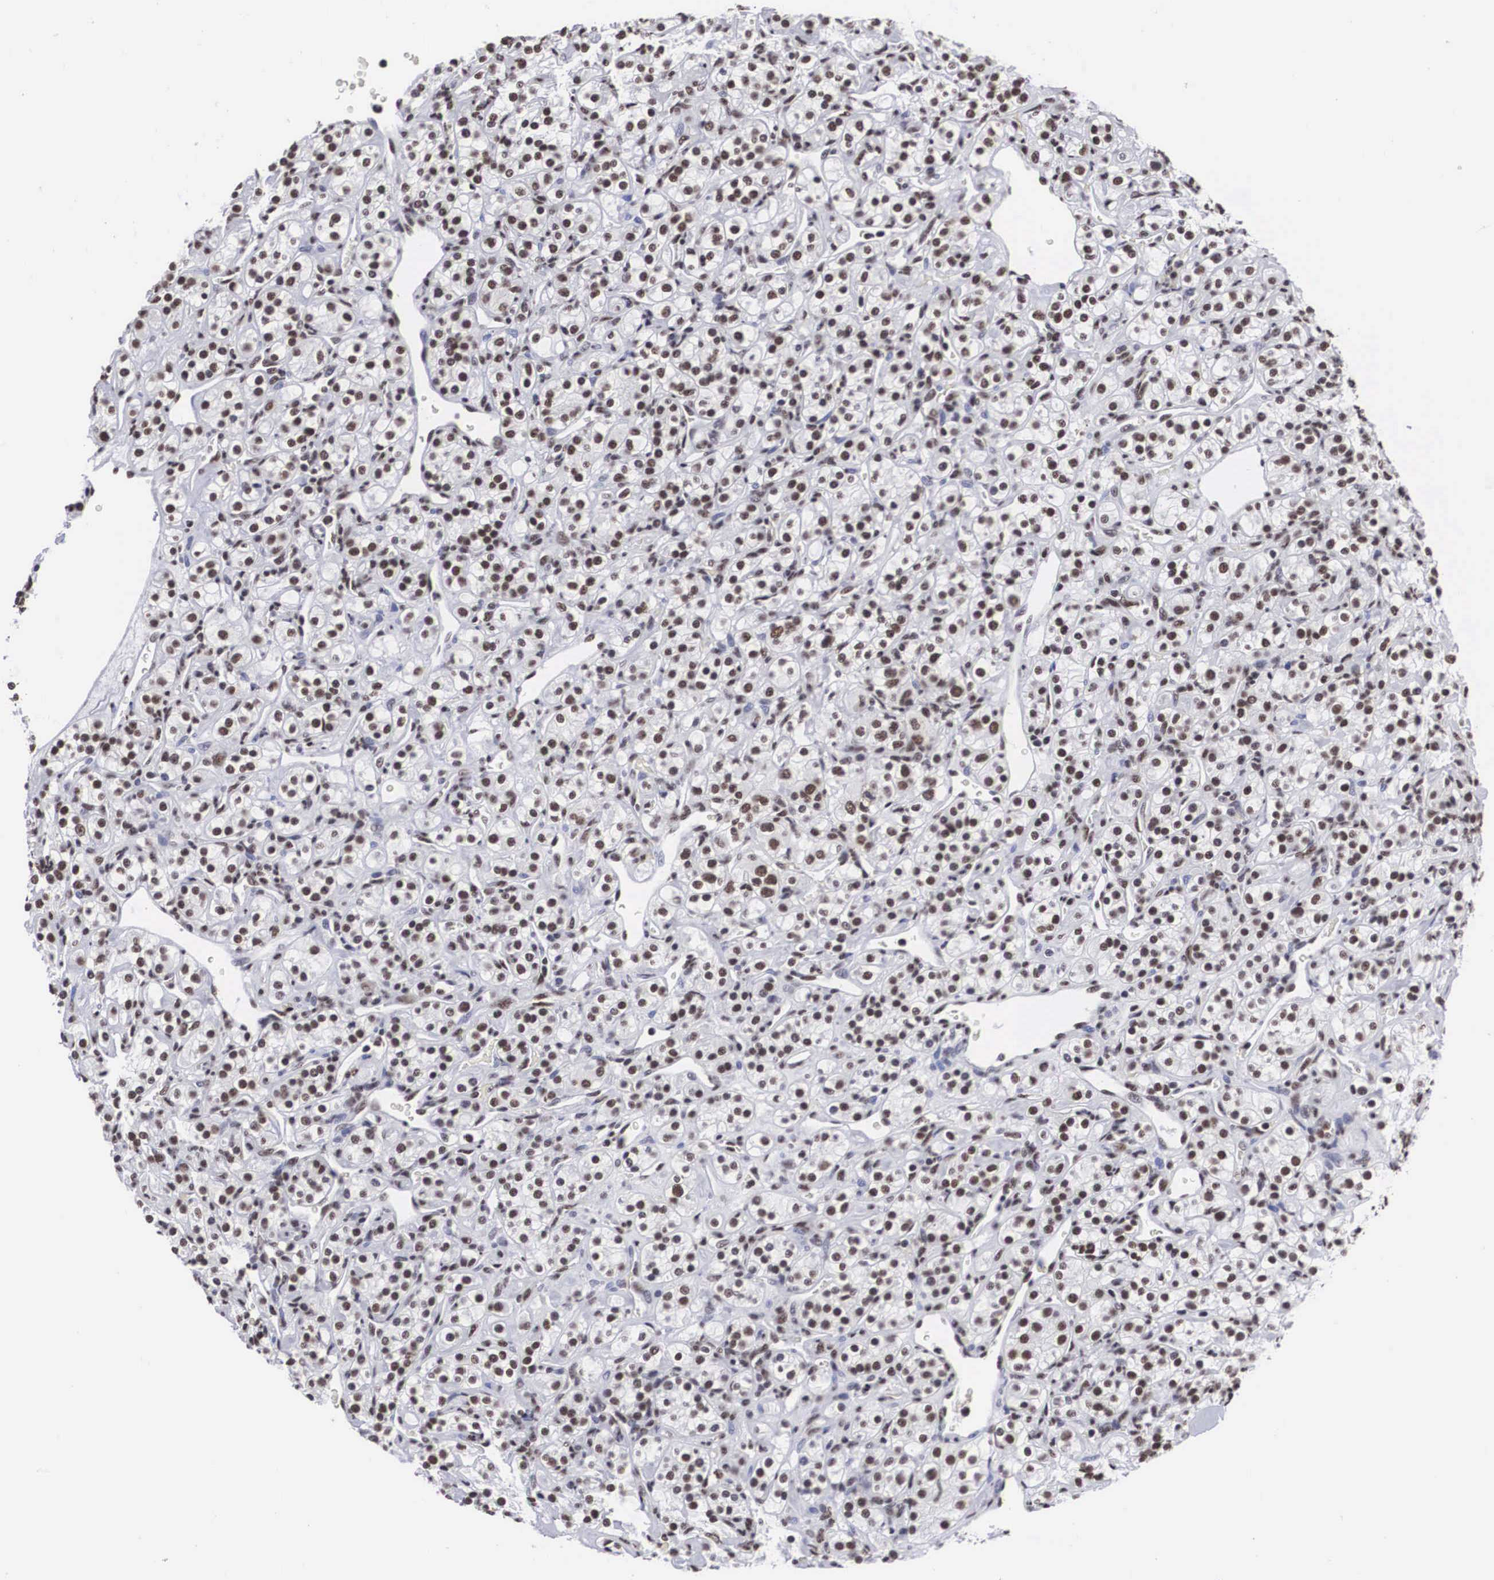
{"staining": {"intensity": "moderate", "quantity": ">75%", "location": "nuclear"}, "tissue": "renal cancer", "cell_type": "Tumor cells", "image_type": "cancer", "snomed": [{"axis": "morphology", "description": "Adenocarcinoma, NOS"}, {"axis": "topography", "description": "Kidney"}], "caption": "This image exhibits immunohistochemistry staining of renal cancer, with medium moderate nuclear expression in approximately >75% of tumor cells.", "gene": "ACIN1", "patient": {"sex": "male", "age": 77}}